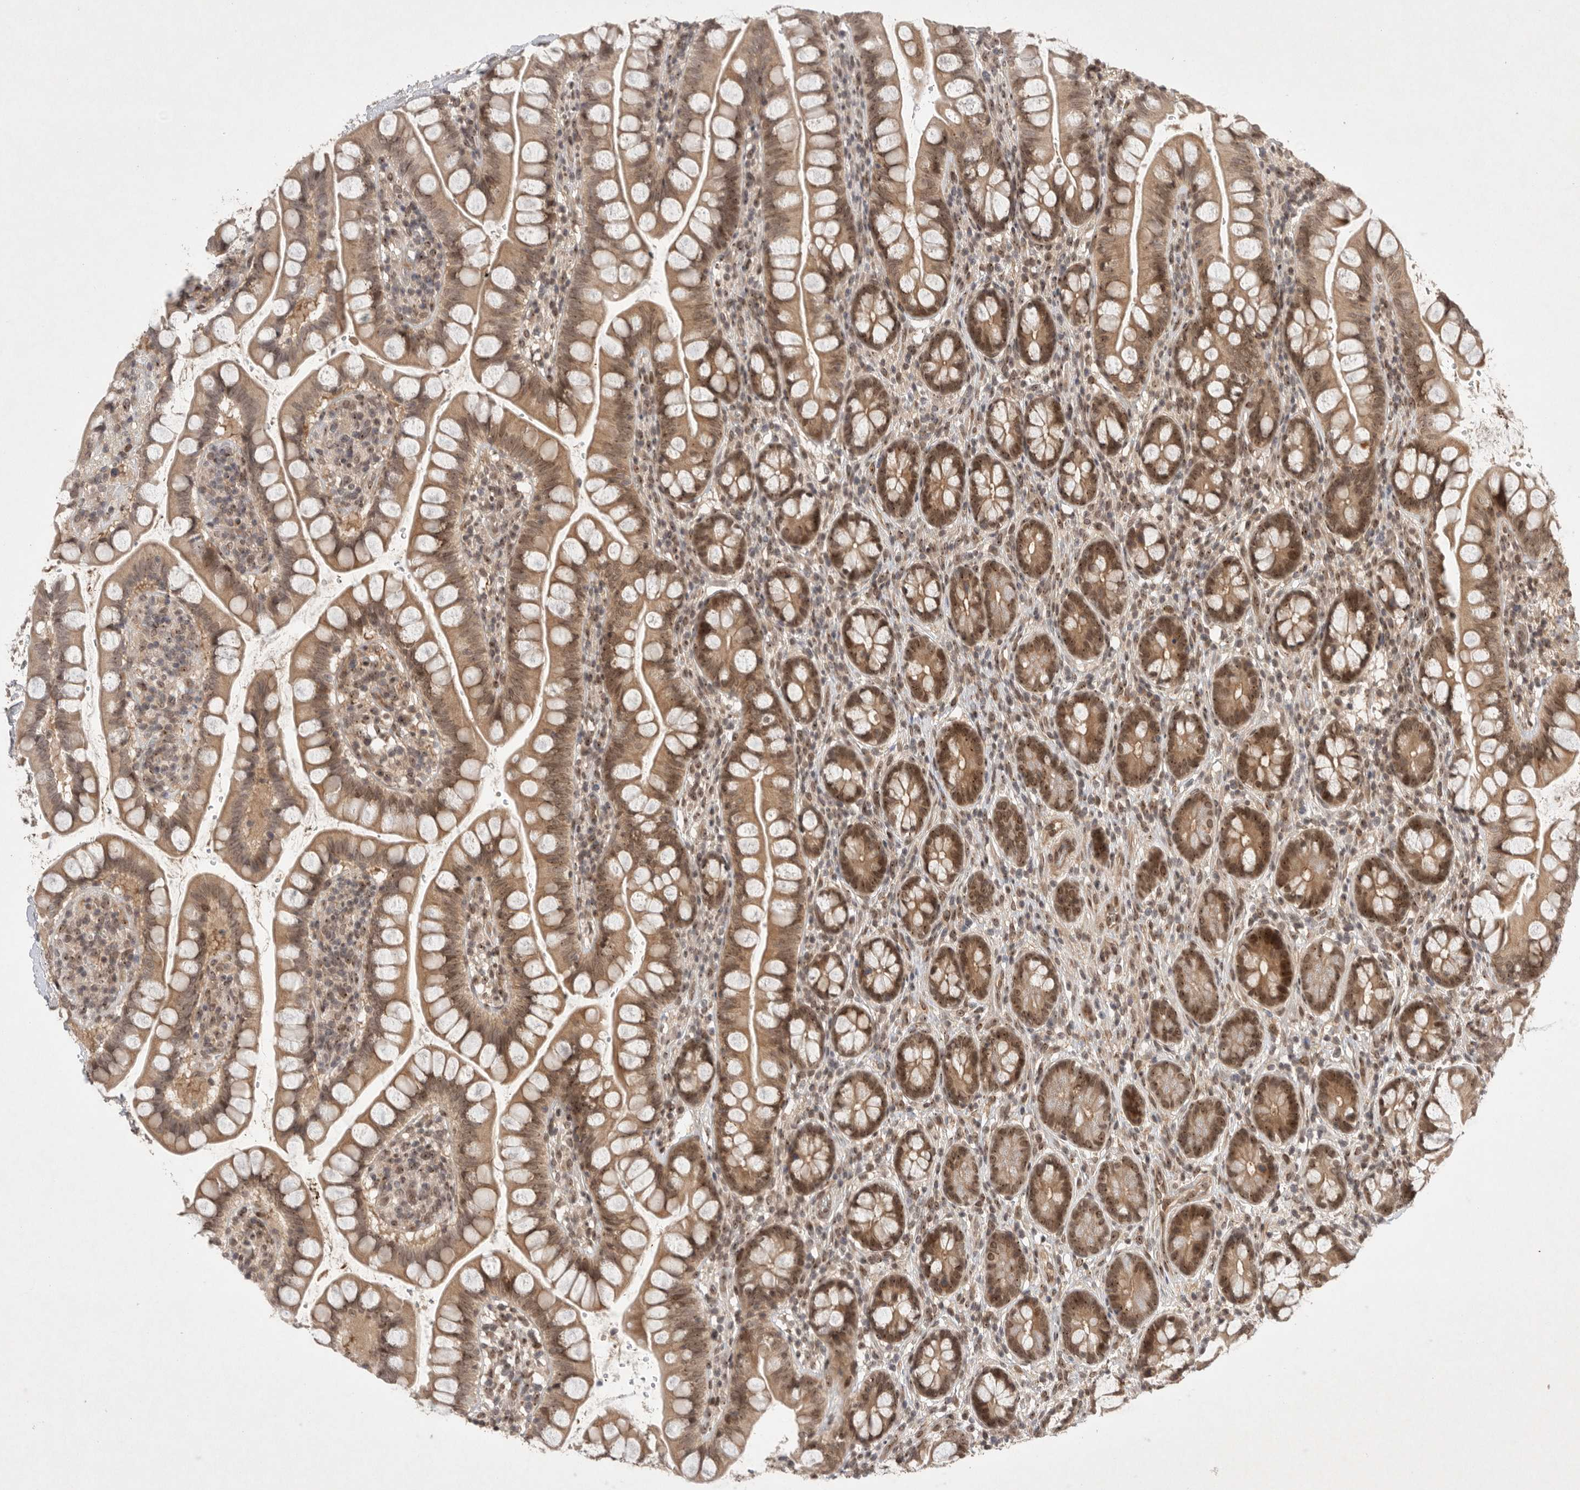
{"staining": {"intensity": "moderate", "quantity": "25%-75%", "location": "cytoplasmic/membranous,nuclear"}, "tissue": "small intestine", "cell_type": "Glandular cells", "image_type": "normal", "snomed": [{"axis": "morphology", "description": "Normal tissue, NOS"}, {"axis": "topography", "description": "Small intestine"}], "caption": "Immunohistochemical staining of unremarkable human small intestine exhibits medium levels of moderate cytoplasmic/membranous,nuclear expression in approximately 25%-75% of glandular cells.", "gene": "LEMD3", "patient": {"sex": "female", "age": 84}}